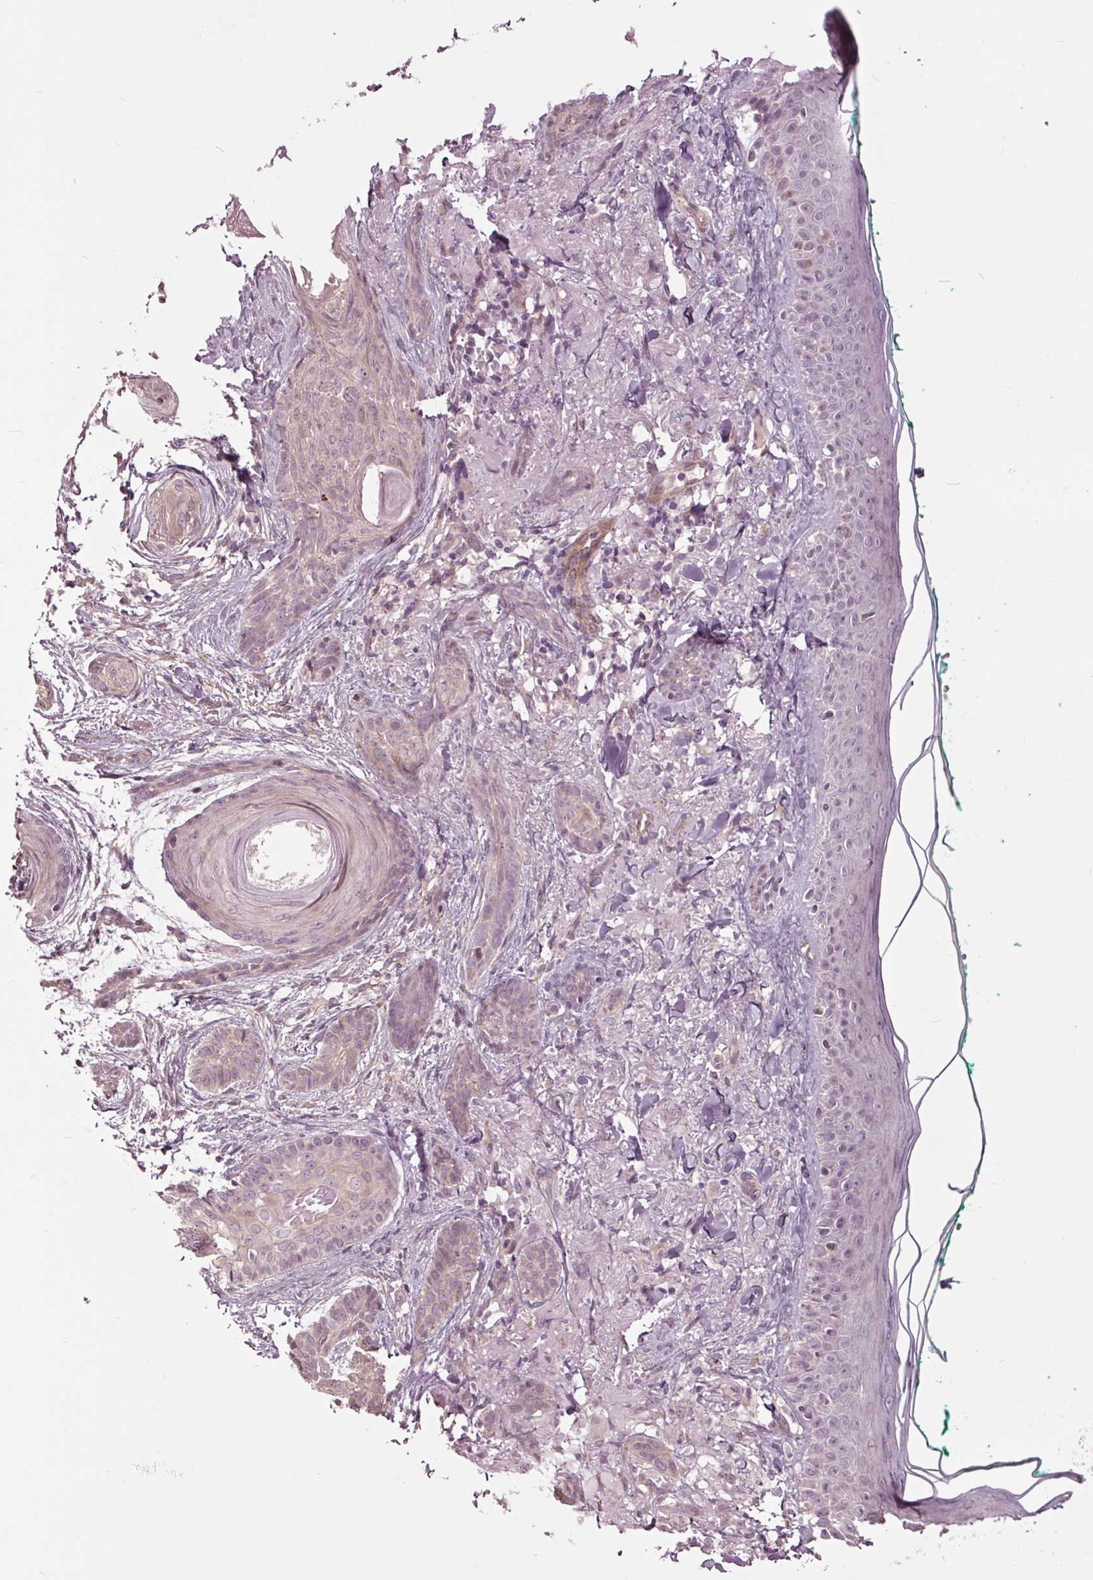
{"staining": {"intensity": "negative", "quantity": "none", "location": "none"}, "tissue": "skin cancer", "cell_type": "Tumor cells", "image_type": "cancer", "snomed": [{"axis": "morphology", "description": "Basal cell carcinoma"}, {"axis": "topography", "description": "Skin"}], "caption": "Skin cancer (basal cell carcinoma) was stained to show a protein in brown. There is no significant expression in tumor cells.", "gene": "HAUS5", "patient": {"sex": "female", "age": 78}}